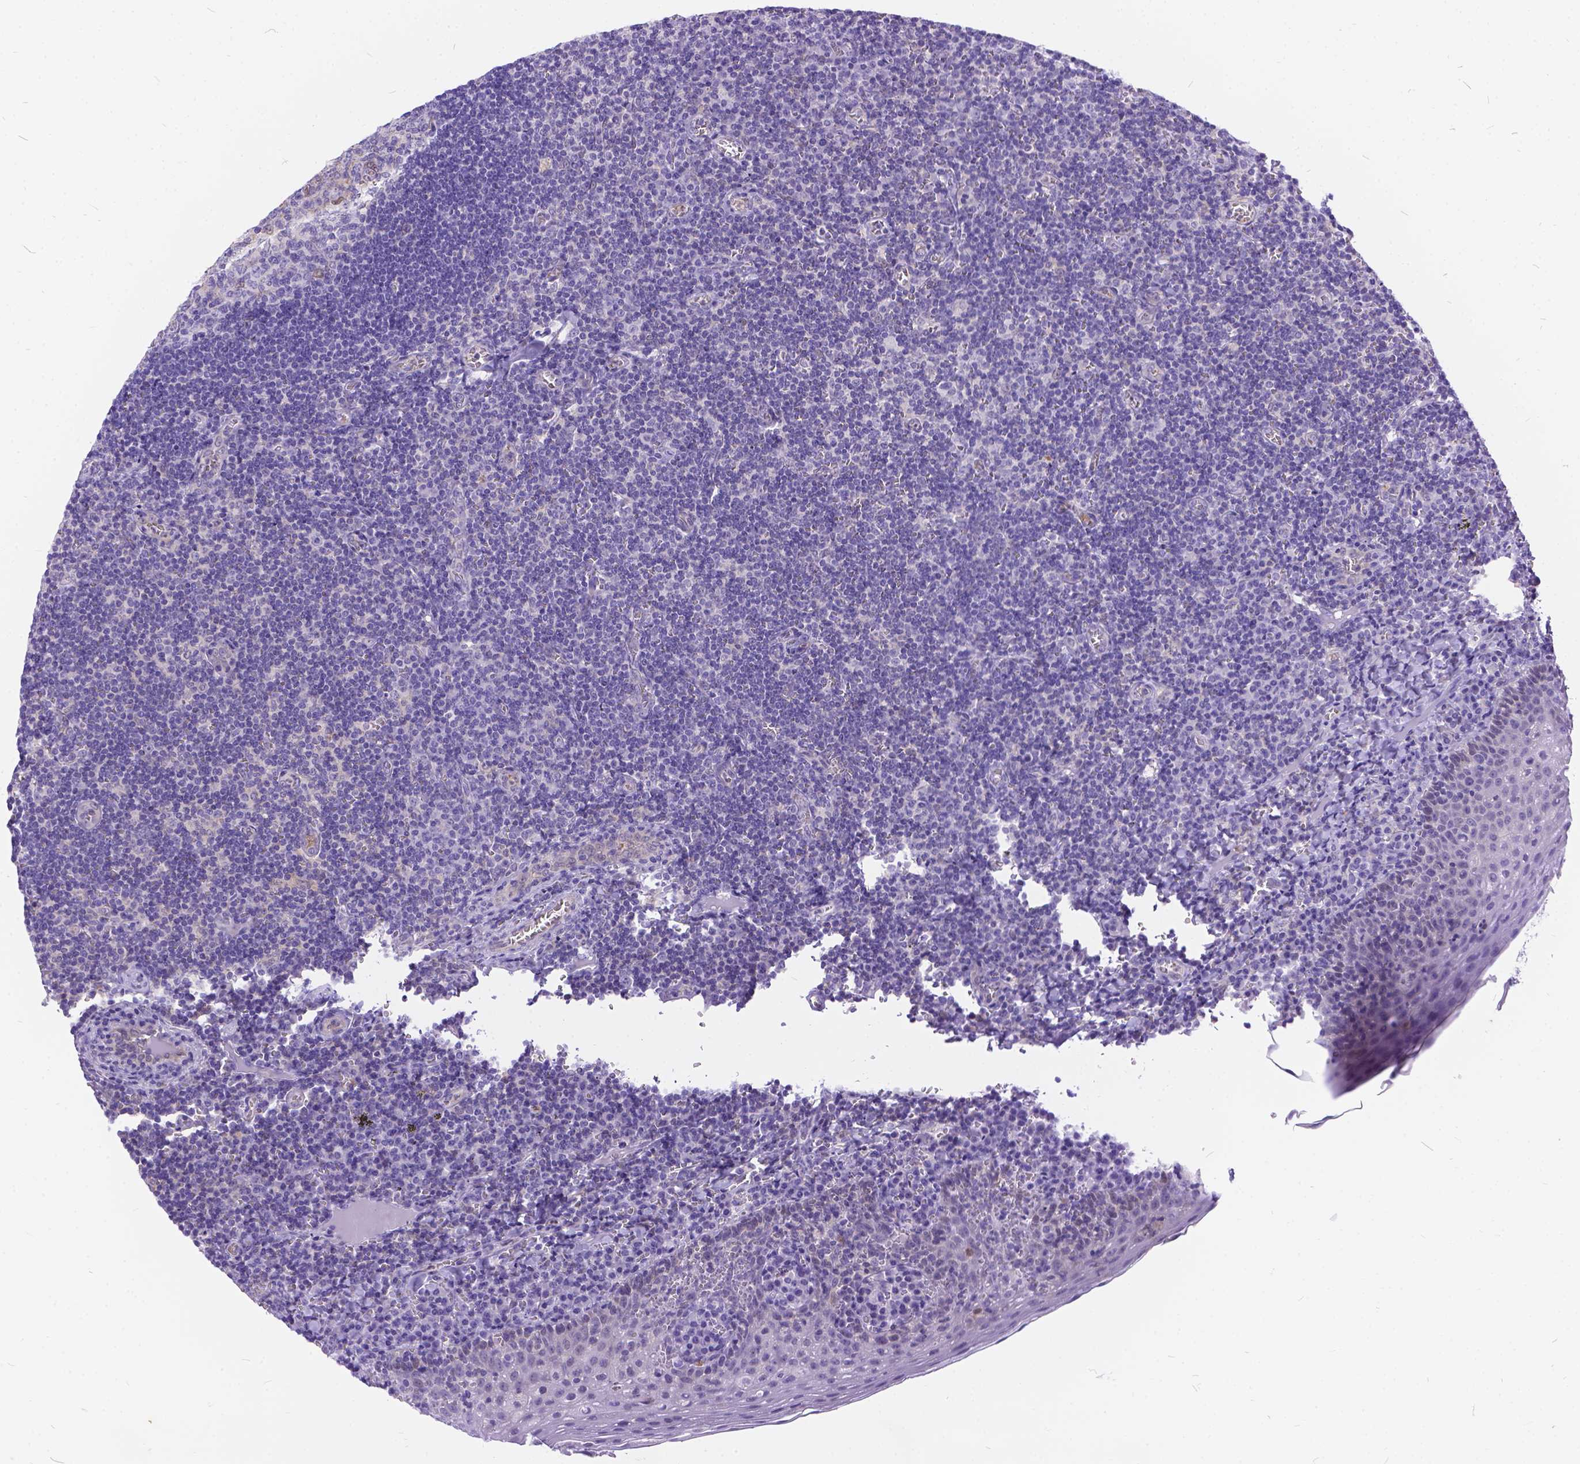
{"staining": {"intensity": "weak", "quantity": "<25%", "location": "nuclear"}, "tissue": "tonsil", "cell_type": "Germinal center cells", "image_type": "normal", "snomed": [{"axis": "morphology", "description": "Normal tissue, NOS"}, {"axis": "morphology", "description": "Inflammation, NOS"}, {"axis": "topography", "description": "Tonsil"}], "caption": "Immunohistochemical staining of benign human tonsil exhibits no significant expression in germinal center cells. (Stains: DAB (3,3'-diaminobenzidine) IHC with hematoxylin counter stain, Microscopy: brightfield microscopy at high magnification).", "gene": "TMEM169", "patient": {"sex": "female", "age": 31}}